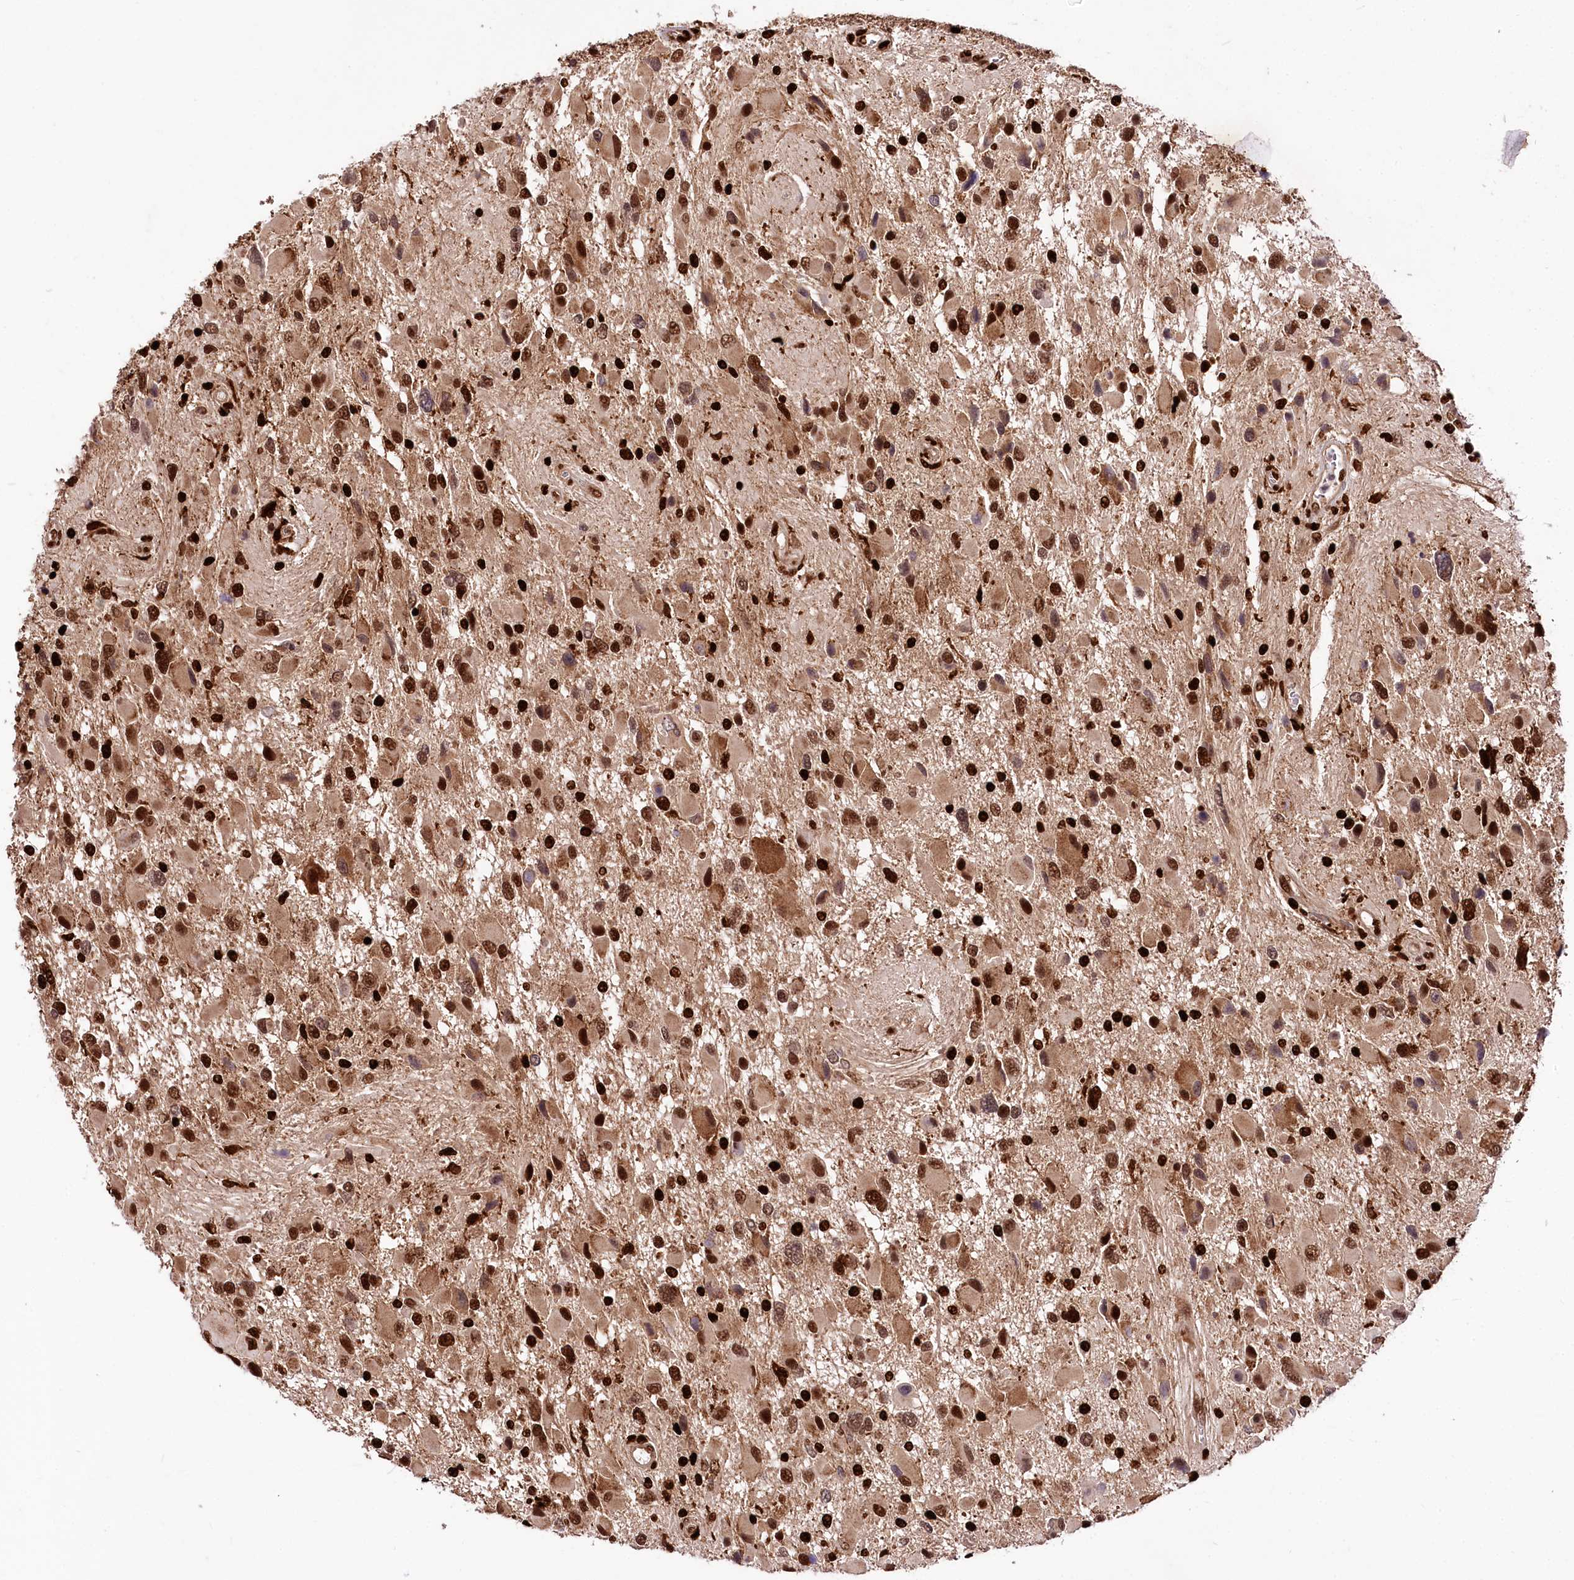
{"staining": {"intensity": "strong", "quantity": ">75%", "location": "nuclear"}, "tissue": "glioma", "cell_type": "Tumor cells", "image_type": "cancer", "snomed": [{"axis": "morphology", "description": "Glioma, malignant, High grade"}, {"axis": "topography", "description": "Brain"}], "caption": "DAB (3,3'-diaminobenzidine) immunohistochemical staining of glioma reveals strong nuclear protein staining in approximately >75% of tumor cells.", "gene": "FIGN", "patient": {"sex": "male", "age": 53}}